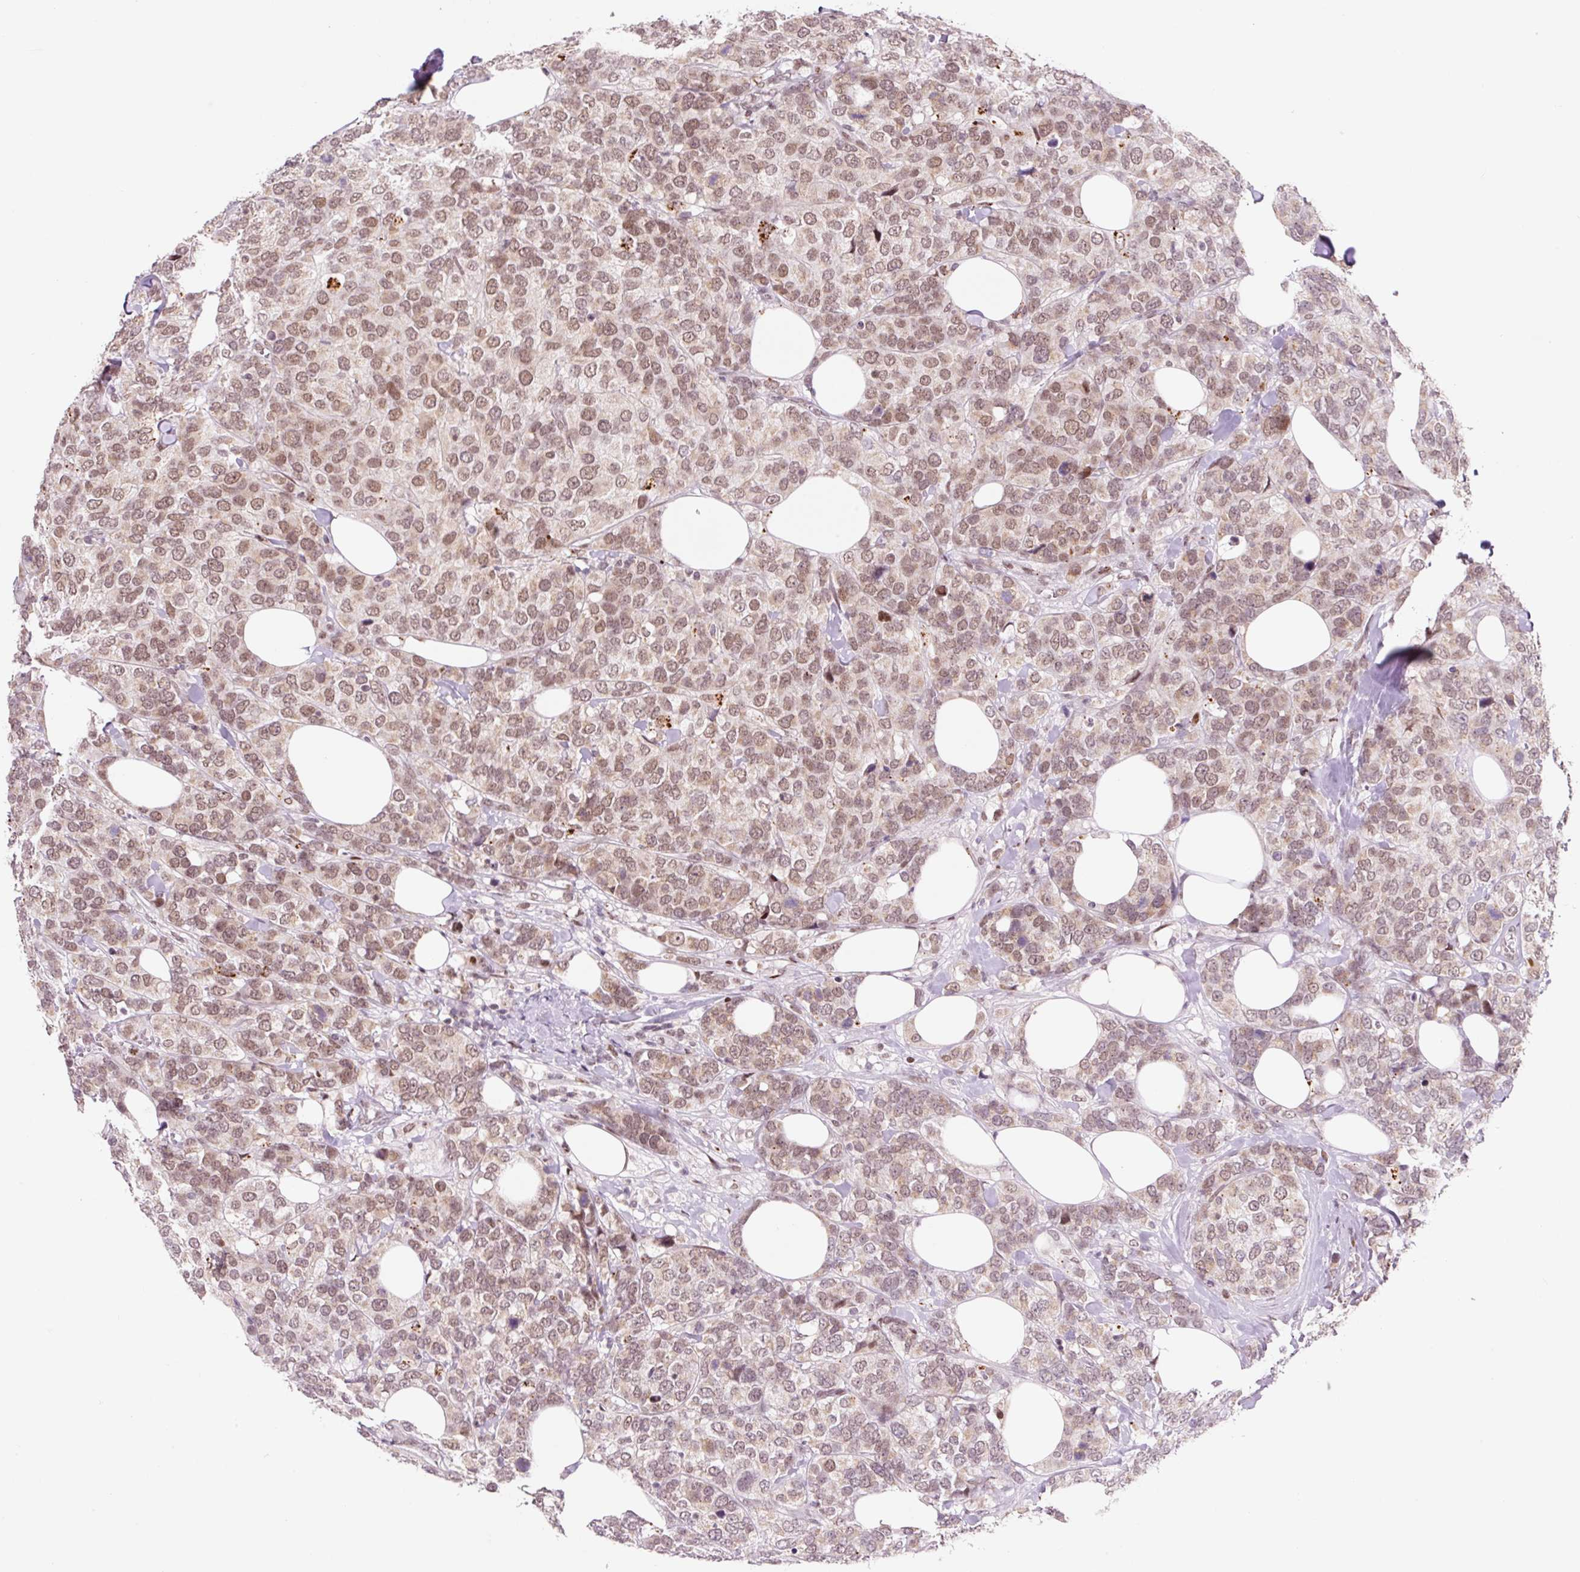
{"staining": {"intensity": "moderate", "quantity": ">75%", "location": "nuclear"}, "tissue": "breast cancer", "cell_type": "Tumor cells", "image_type": "cancer", "snomed": [{"axis": "morphology", "description": "Lobular carcinoma"}, {"axis": "topography", "description": "Breast"}], "caption": "This is an image of immunohistochemistry staining of breast cancer, which shows moderate expression in the nuclear of tumor cells.", "gene": "CCNL2", "patient": {"sex": "female", "age": 59}}